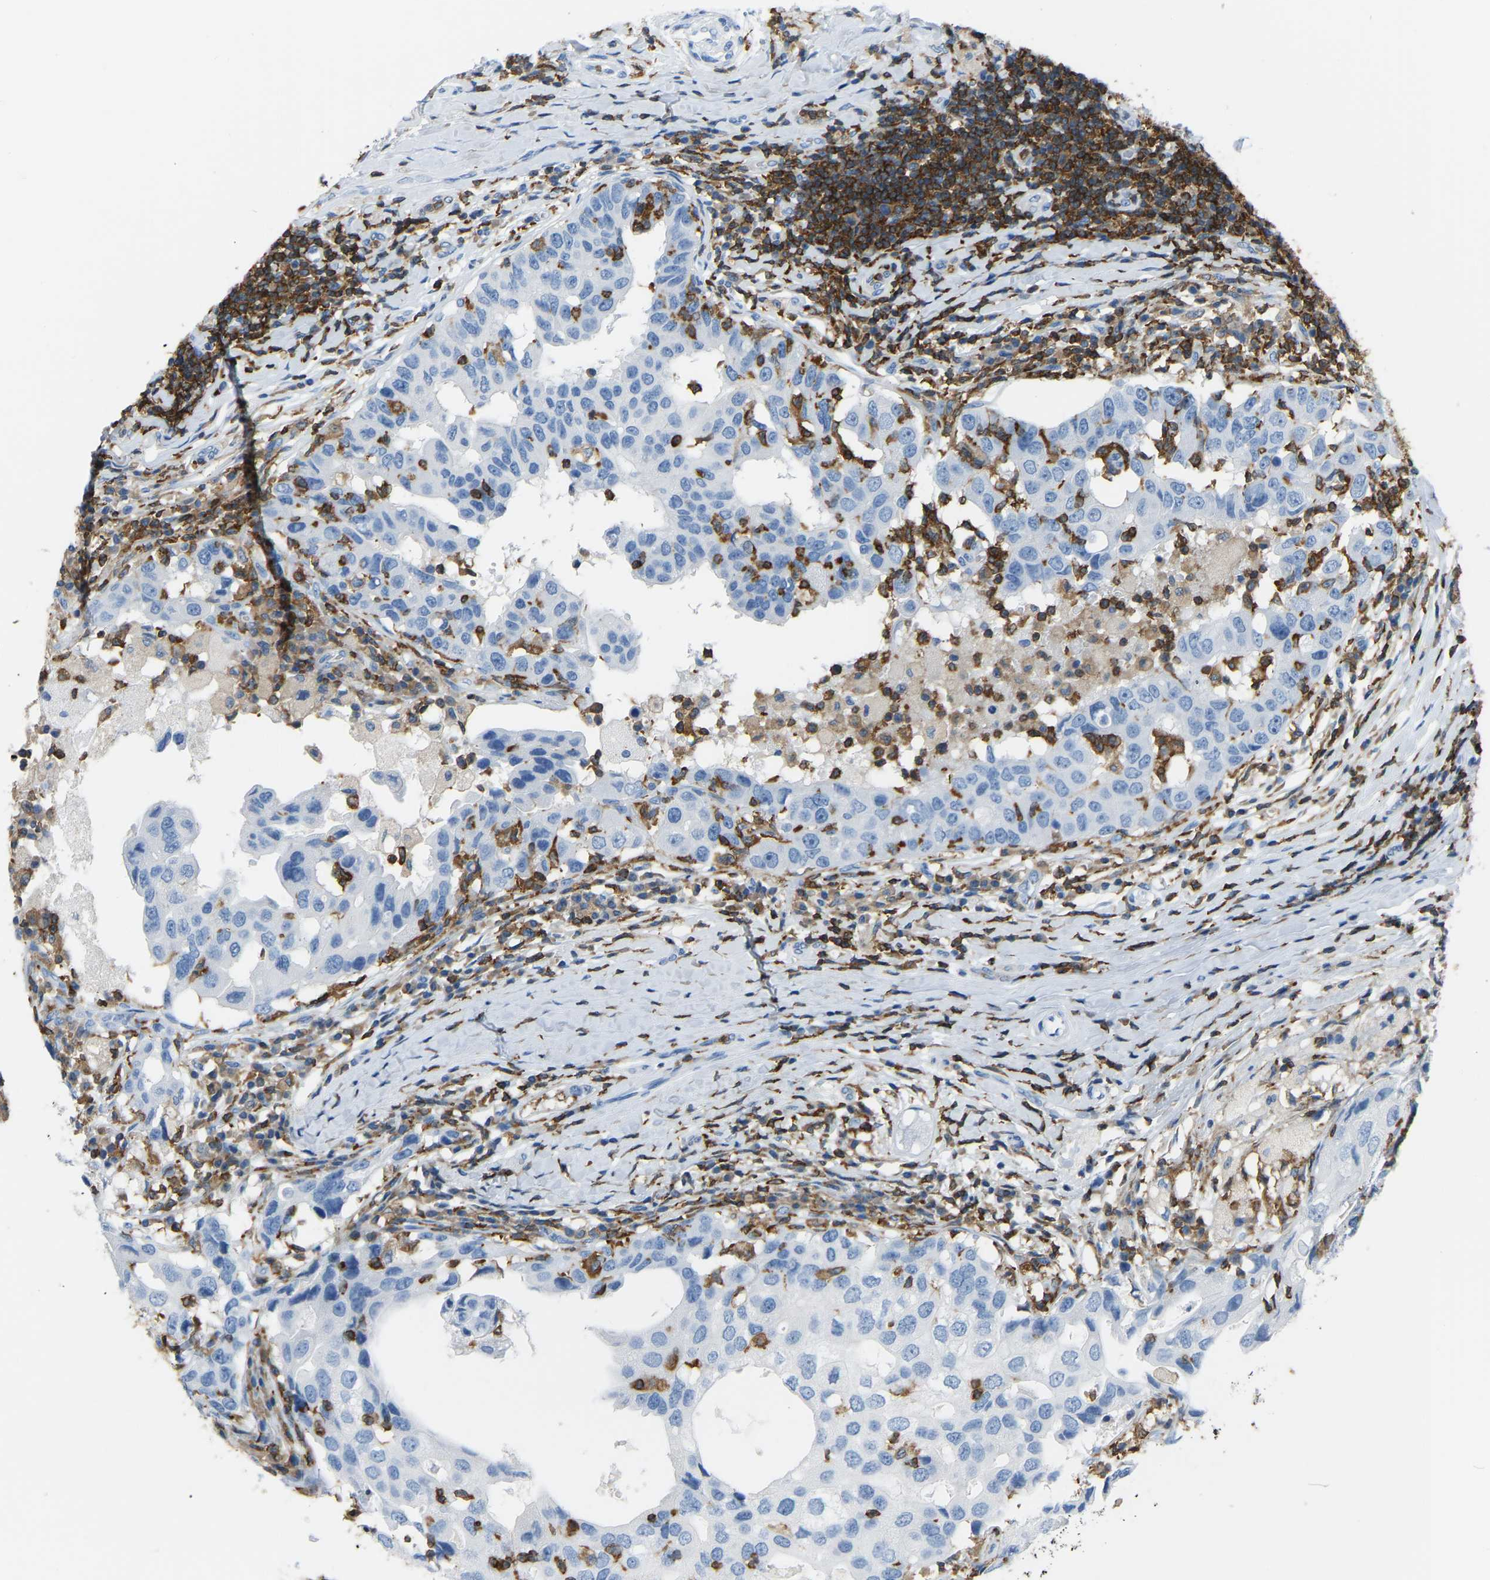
{"staining": {"intensity": "negative", "quantity": "none", "location": "none"}, "tissue": "breast cancer", "cell_type": "Tumor cells", "image_type": "cancer", "snomed": [{"axis": "morphology", "description": "Duct carcinoma"}, {"axis": "topography", "description": "Breast"}], "caption": "The micrograph demonstrates no significant expression in tumor cells of invasive ductal carcinoma (breast).", "gene": "ARHGAP45", "patient": {"sex": "female", "age": 27}}